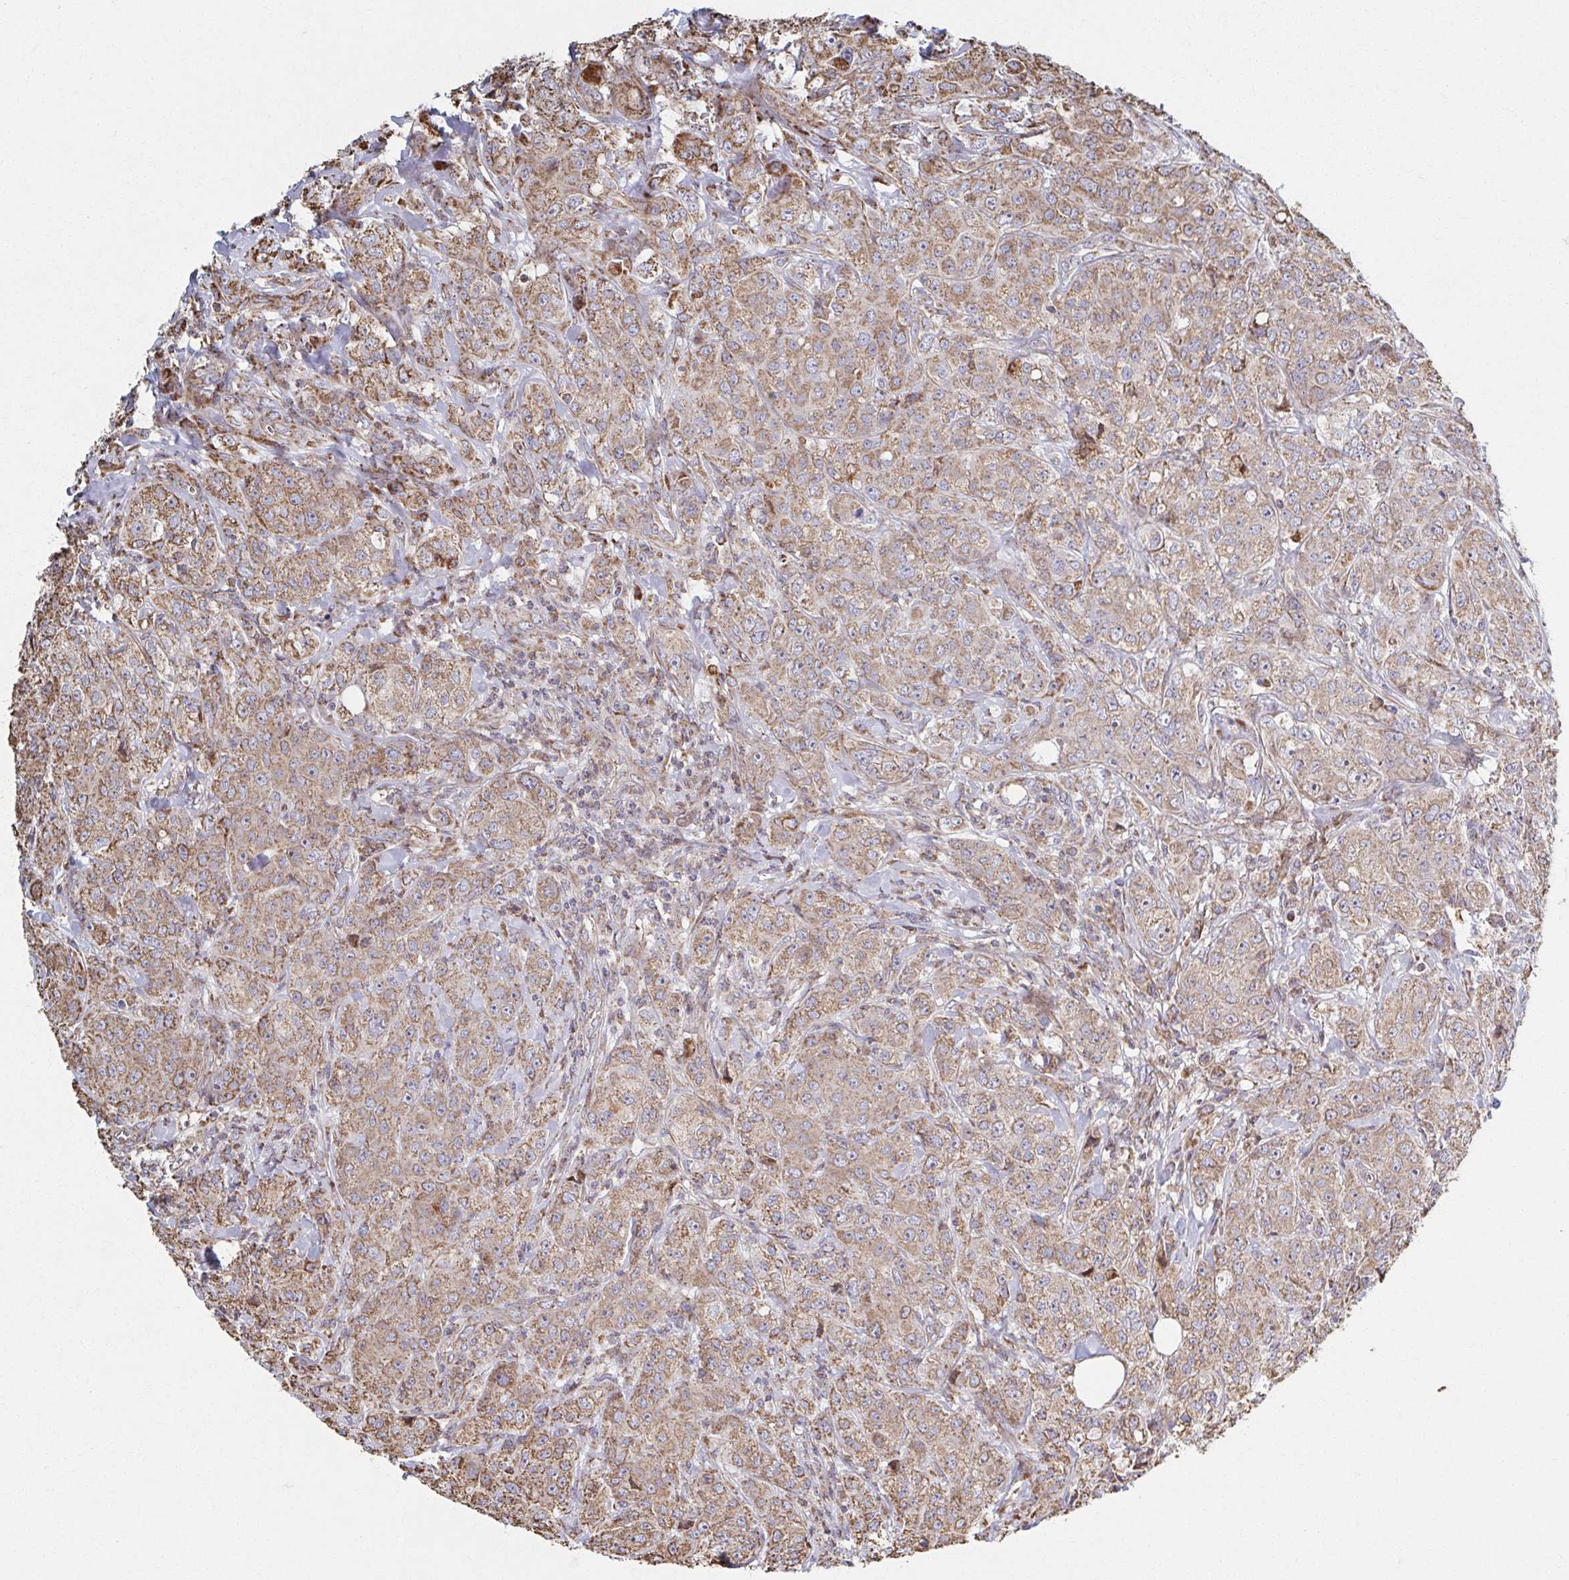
{"staining": {"intensity": "moderate", "quantity": ">75%", "location": "cytoplasmic/membranous"}, "tissue": "breast cancer", "cell_type": "Tumor cells", "image_type": "cancer", "snomed": [{"axis": "morphology", "description": "Normal tissue, NOS"}, {"axis": "morphology", "description": "Duct carcinoma"}, {"axis": "topography", "description": "Breast"}], "caption": "Brown immunohistochemical staining in breast cancer reveals moderate cytoplasmic/membranous positivity in approximately >75% of tumor cells.", "gene": "SAT1", "patient": {"sex": "female", "age": 43}}